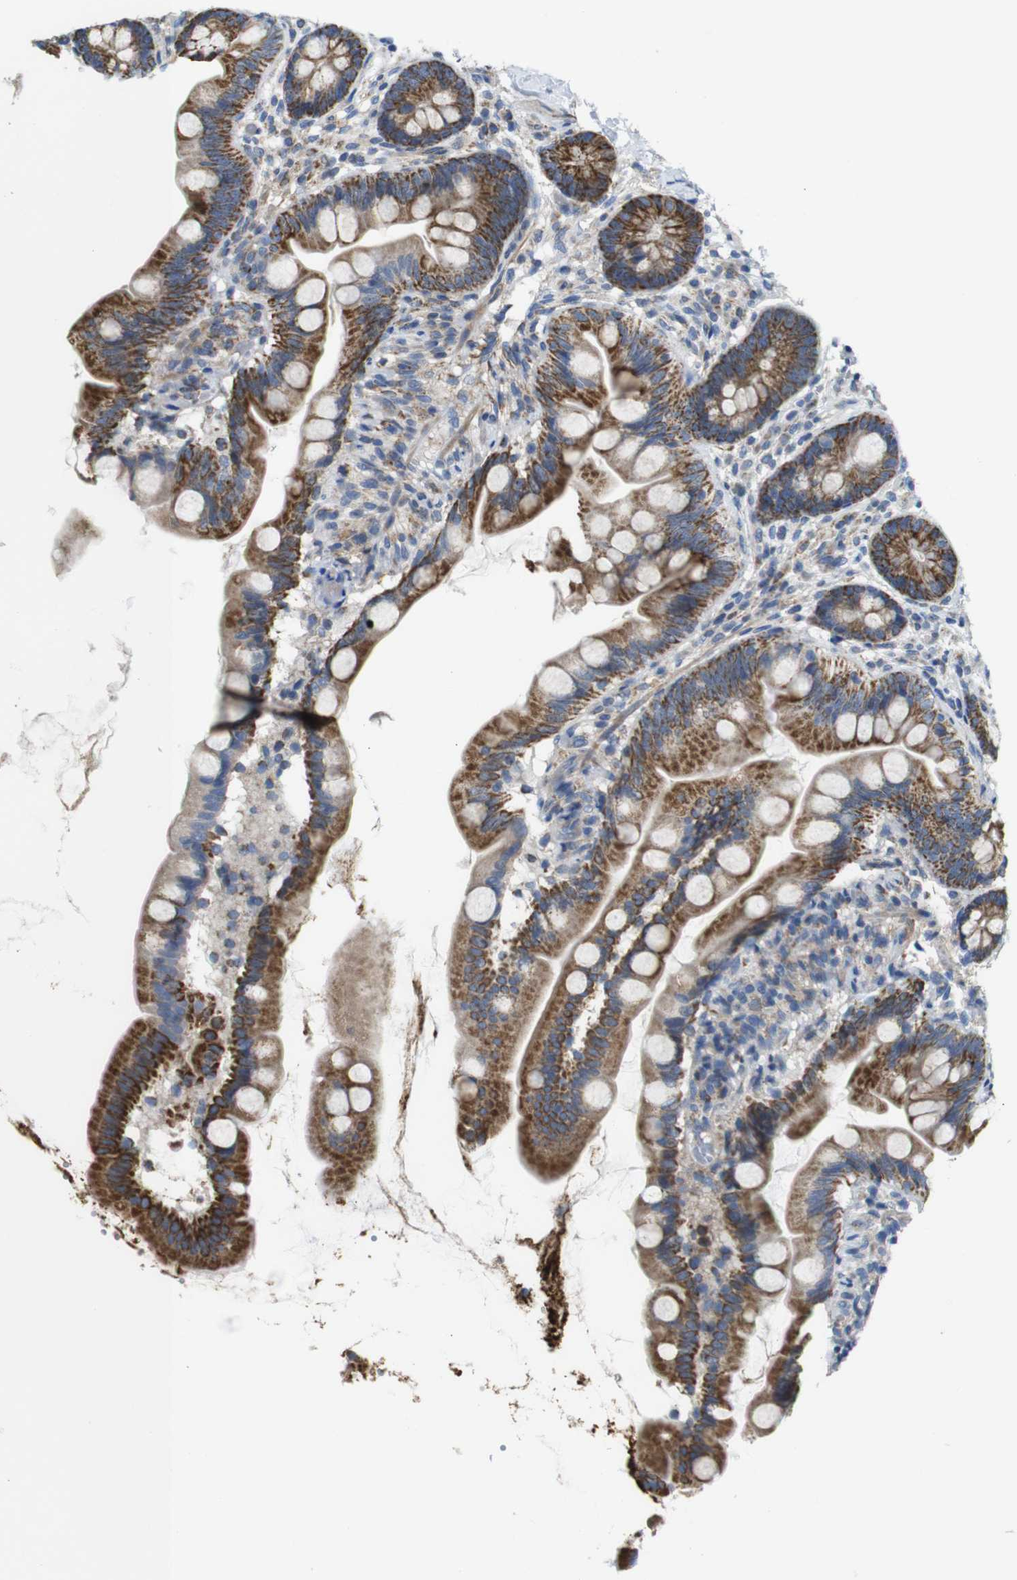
{"staining": {"intensity": "strong", "quantity": ">75%", "location": "cytoplasmic/membranous"}, "tissue": "small intestine", "cell_type": "Glandular cells", "image_type": "normal", "snomed": [{"axis": "morphology", "description": "Normal tissue, NOS"}, {"axis": "topography", "description": "Small intestine"}], "caption": "There is high levels of strong cytoplasmic/membranous positivity in glandular cells of benign small intestine, as demonstrated by immunohistochemical staining (brown color).", "gene": "PDCD1LG2", "patient": {"sex": "female", "age": 56}}